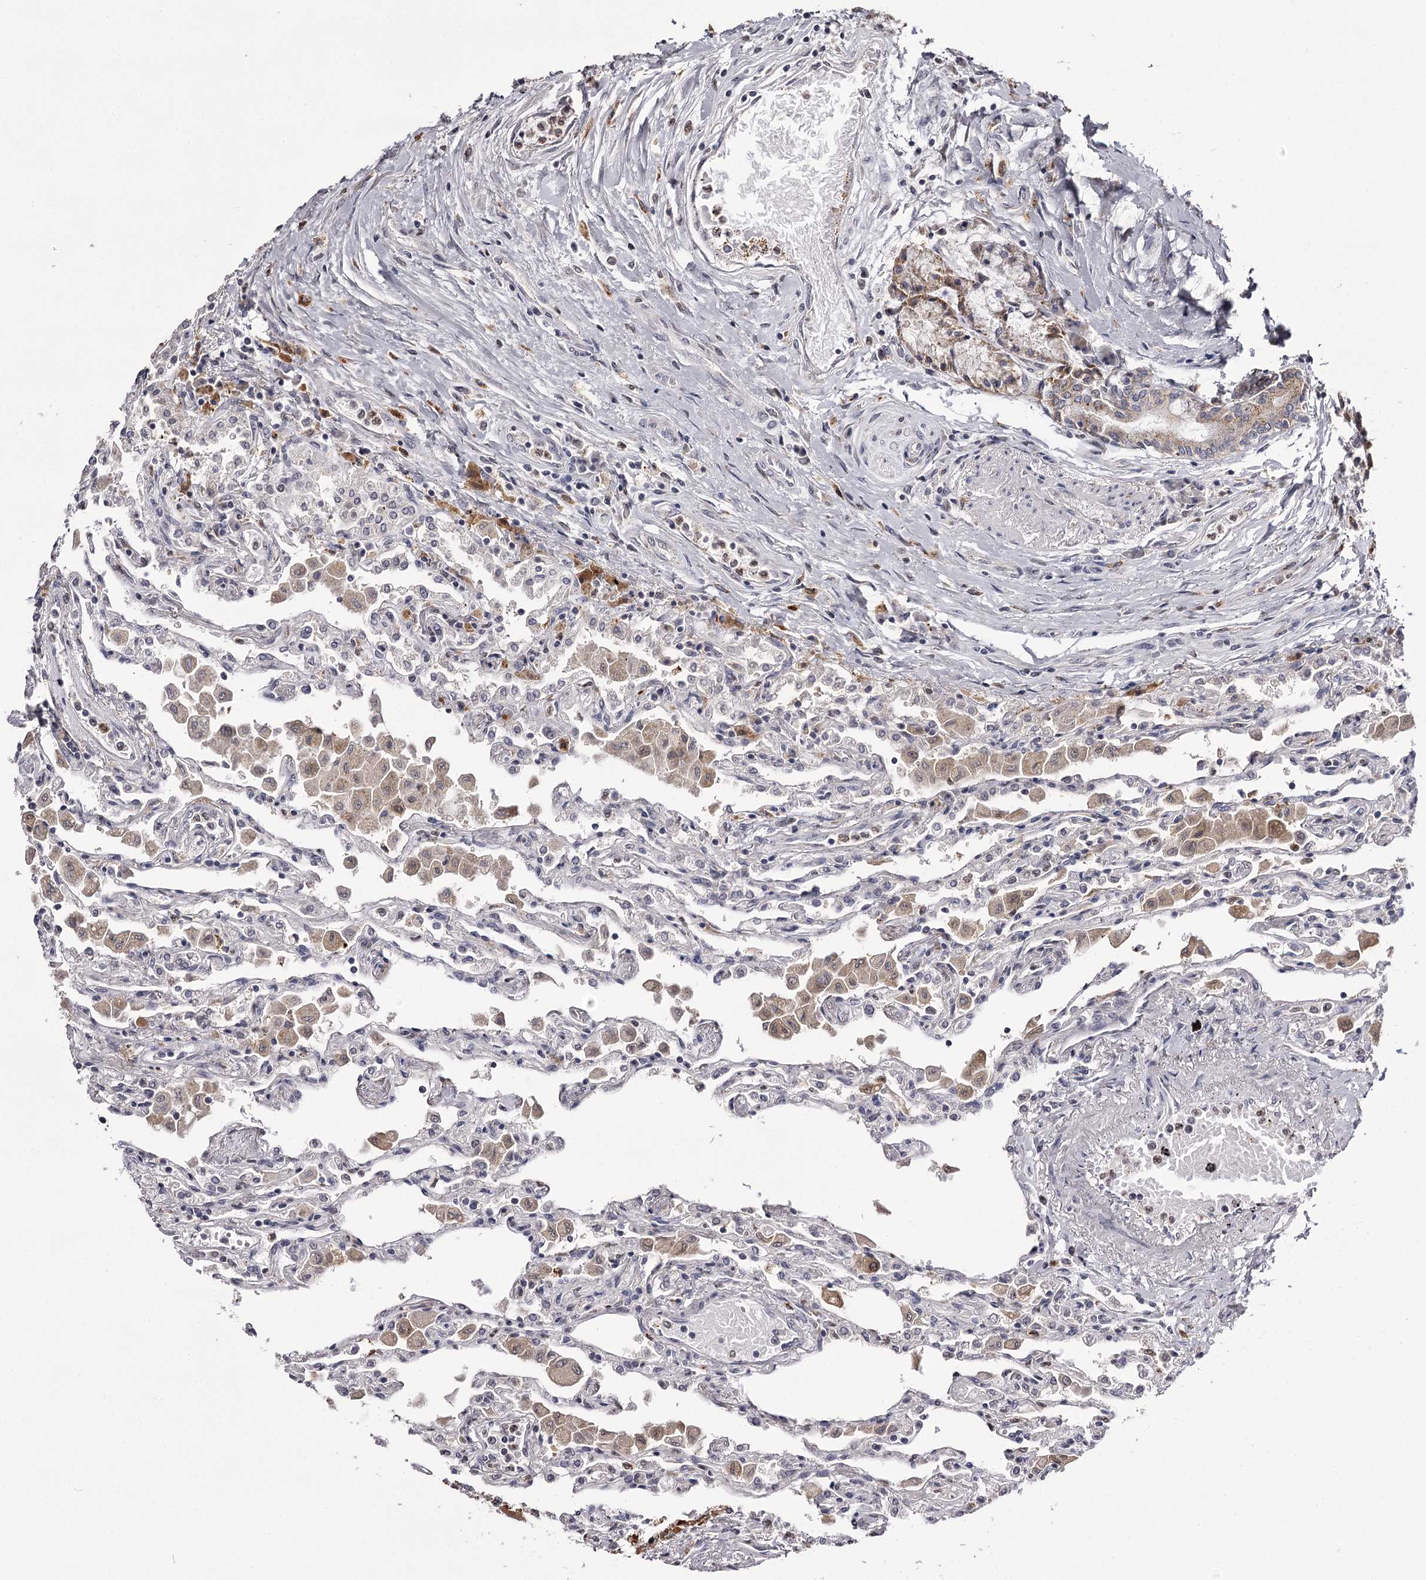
{"staining": {"intensity": "negative", "quantity": "none", "location": "none"}, "tissue": "lung", "cell_type": "Alveolar cells", "image_type": "normal", "snomed": [{"axis": "morphology", "description": "Normal tissue, NOS"}, {"axis": "topography", "description": "Bronchus"}, {"axis": "topography", "description": "Lung"}], "caption": "IHC of normal lung demonstrates no positivity in alveolar cells.", "gene": "SLC32A1", "patient": {"sex": "female", "age": 49}}